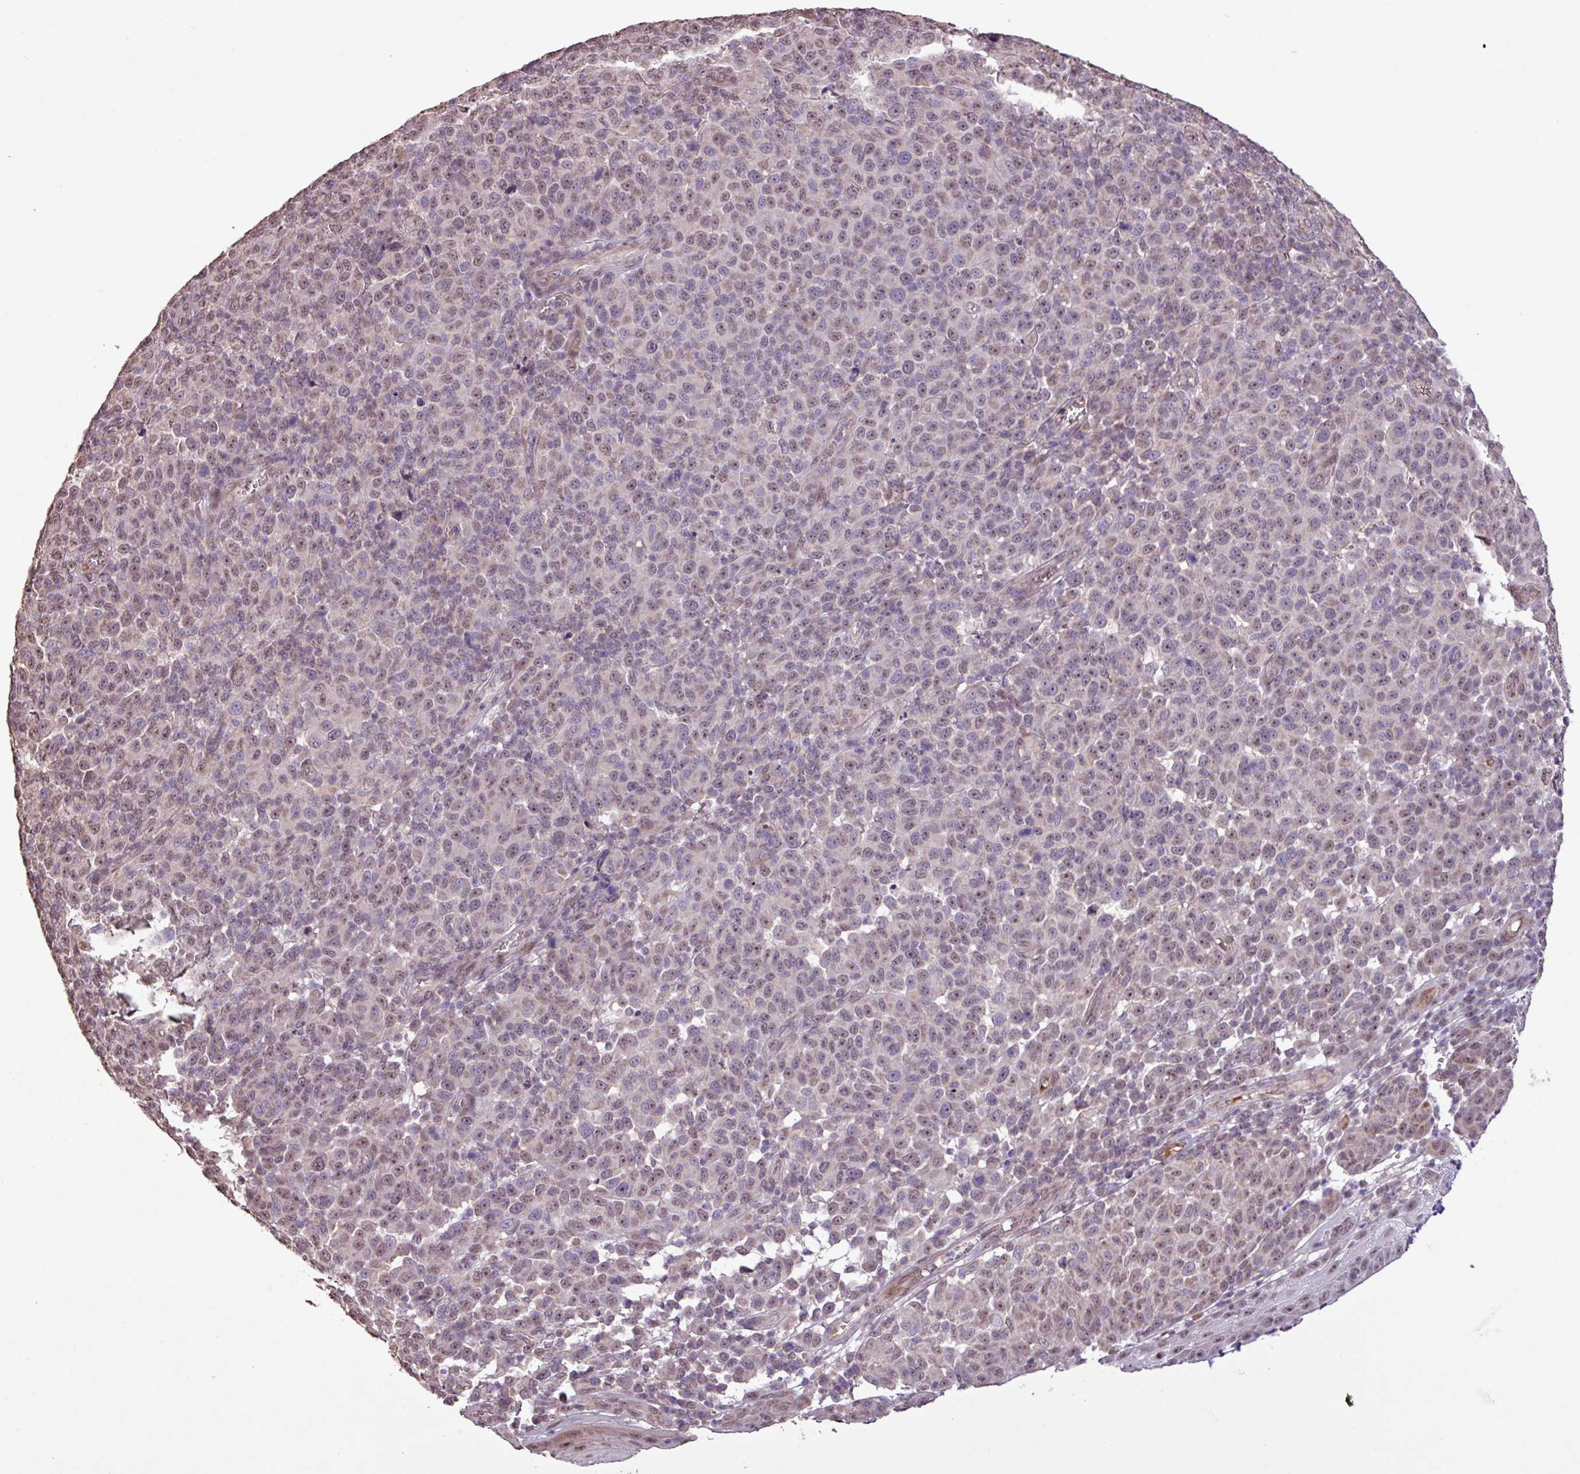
{"staining": {"intensity": "weak", "quantity": "25%-75%", "location": "nuclear"}, "tissue": "melanoma", "cell_type": "Tumor cells", "image_type": "cancer", "snomed": [{"axis": "morphology", "description": "Malignant melanoma, NOS"}, {"axis": "topography", "description": "Skin"}], "caption": "This histopathology image displays immunohistochemistry (IHC) staining of melanoma, with low weak nuclear staining in approximately 25%-75% of tumor cells.", "gene": "L3MBTL3", "patient": {"sex": "male", "age": 49}}